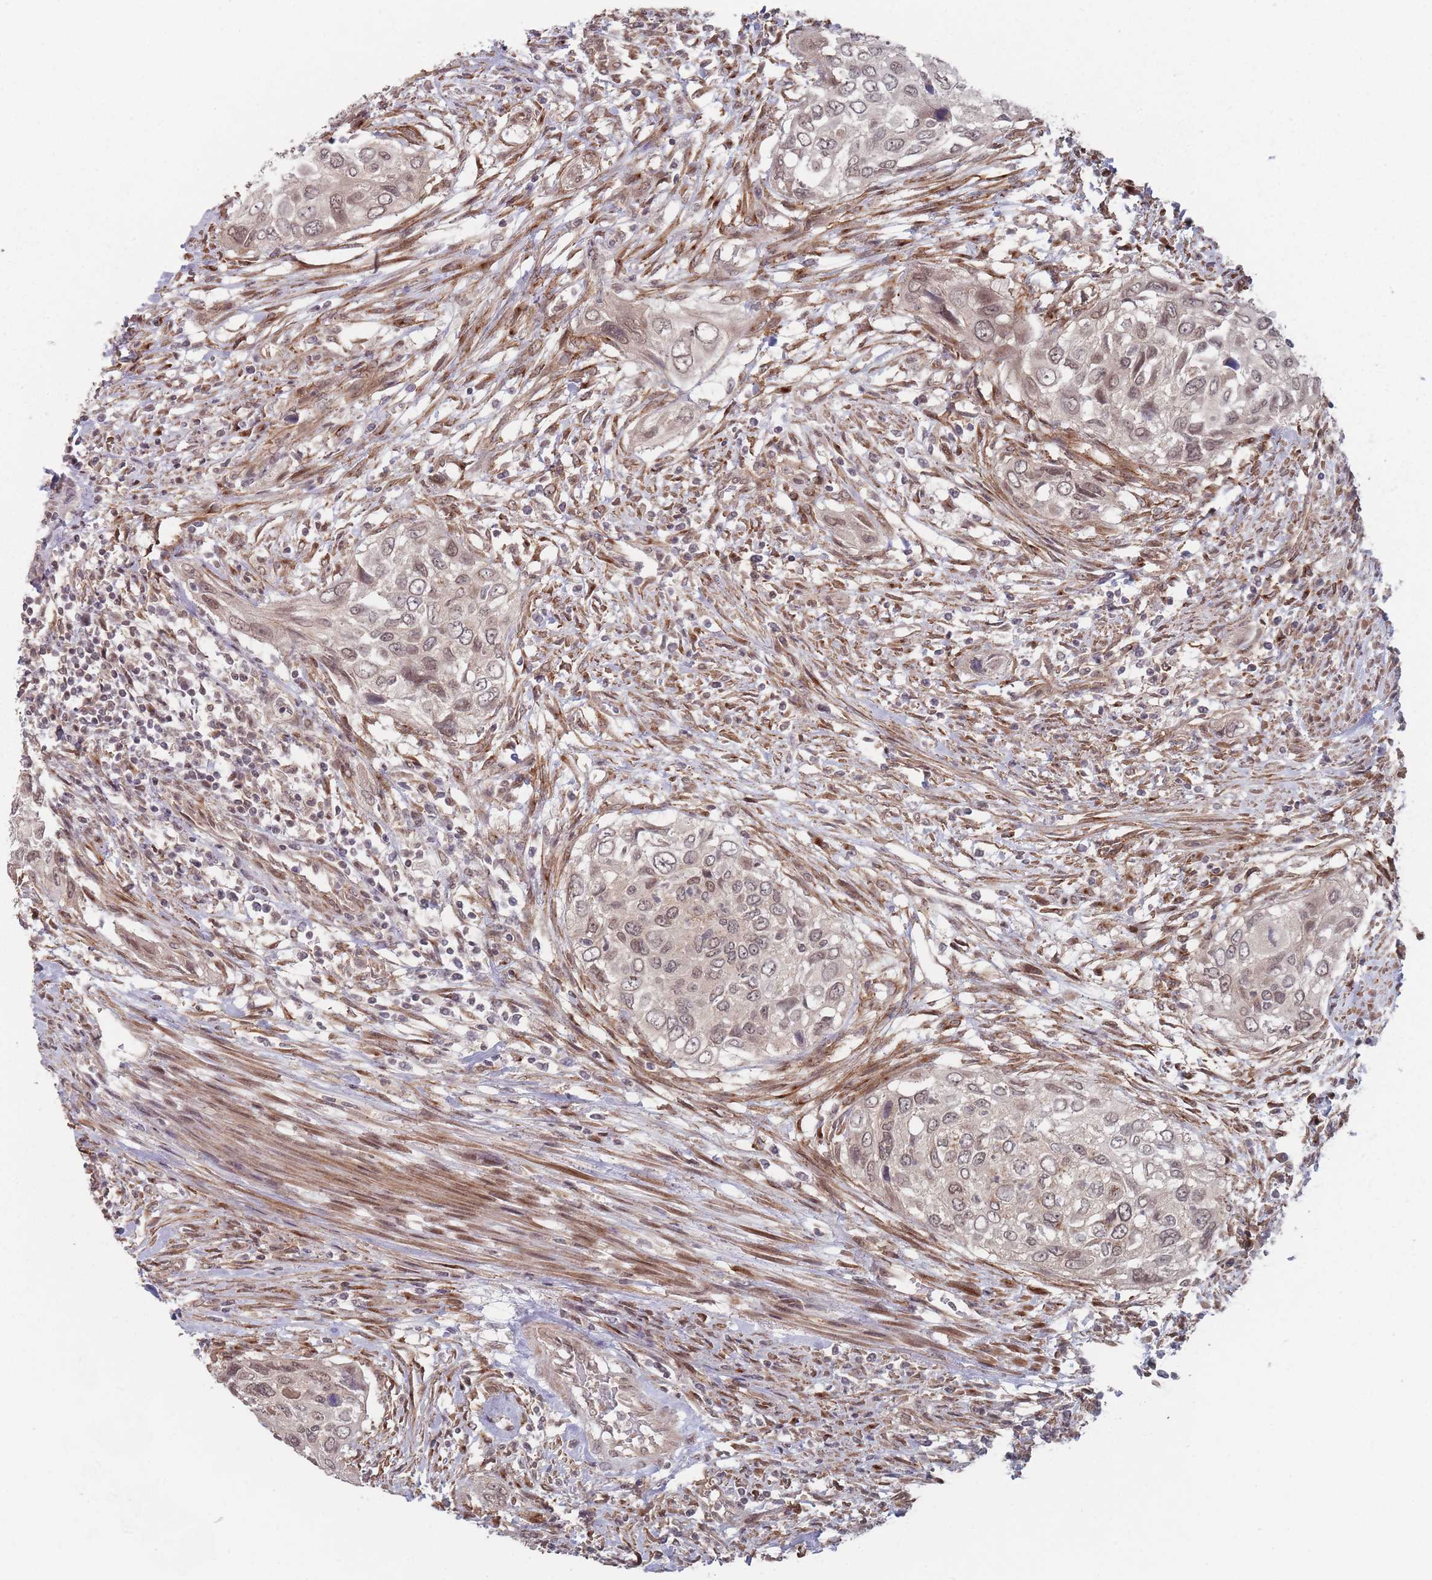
{"staining": {"intensity": "weak", "quantity": "25%-75%", "location": "nuclear"}, "tissue": "urothelial cancer", "cell_type": "Tumor cells", "image_type": "cancer", "snomed": [{"axis": "morphology", "description": "Urothelial carcinoma, High grade"}, {"axis": "topography", "description": "Urinary bladder"}], "caption": "A brown stain highlights weak nuclear expression of a protein in human high-grade urothelial carcinoma tumor cells.", "gene": "CNTRL", "patient": {"sex": "female", "age": 60}}